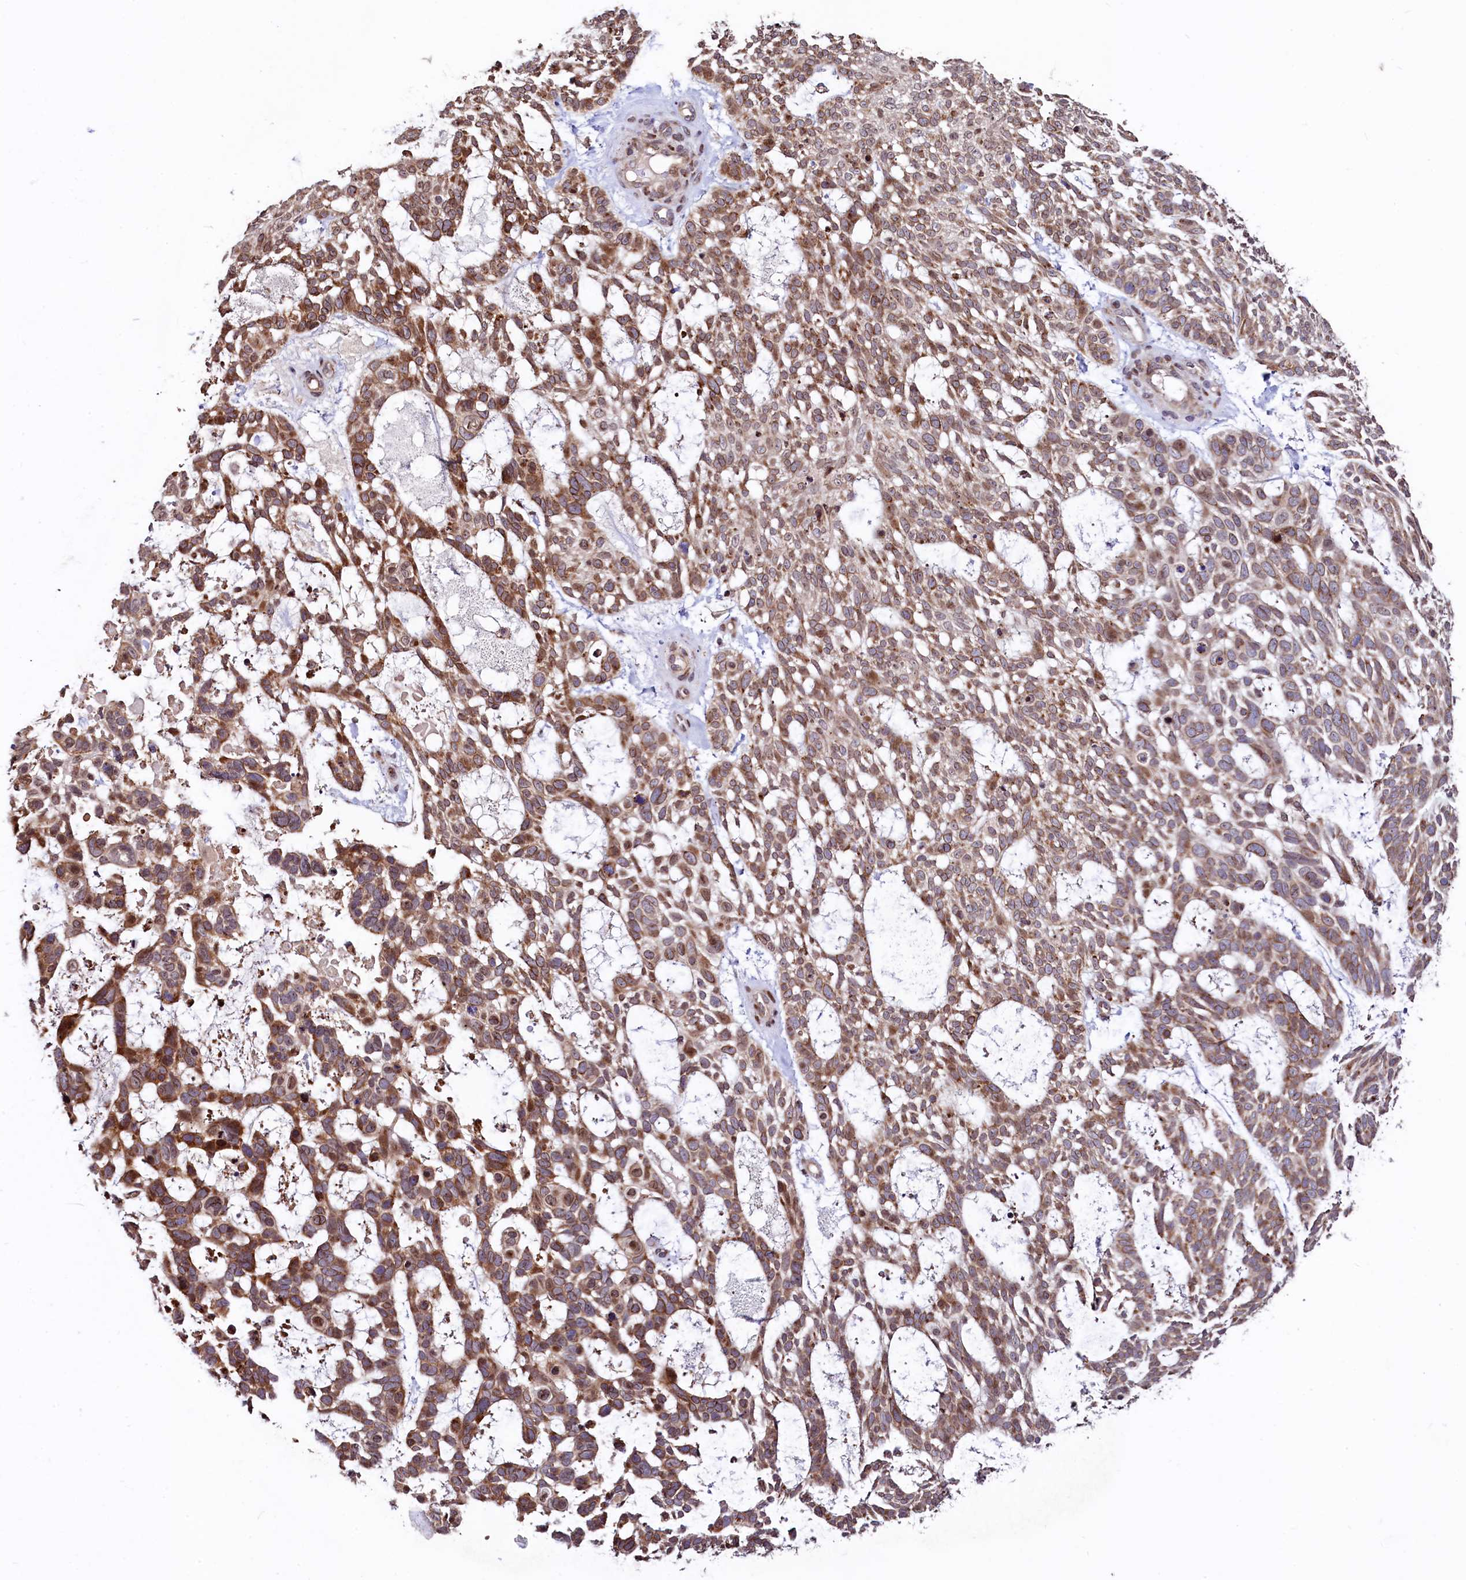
{"staining": {"intensity": "moderate", "quantity": ">75%", "location": "cytoplasmic/membranous,nuclear"}, "tissue": "skin cancer", "cell_type": "Tumor cells", "image_type": "cancer", "snomed": [{"axis": "morphology", "description": "Basal cell carcinoma"}, {"axis": "topography", "description": "Skin"}], "caption": "Basal cell carcinoma (skin) stained with DAB (3,3'-diaminobenzidine) immunohistochemistry displays medium levels of moderate cytoplasmic/membranous and nuclear staining in about >75% of tumor cells. (Stains: DAB in brown, nuclei in blue, Microscopy: brightfield microscopy at high magnification).", "gene": "C5orf15", "patient": {"sex": "male", "age": 88}}